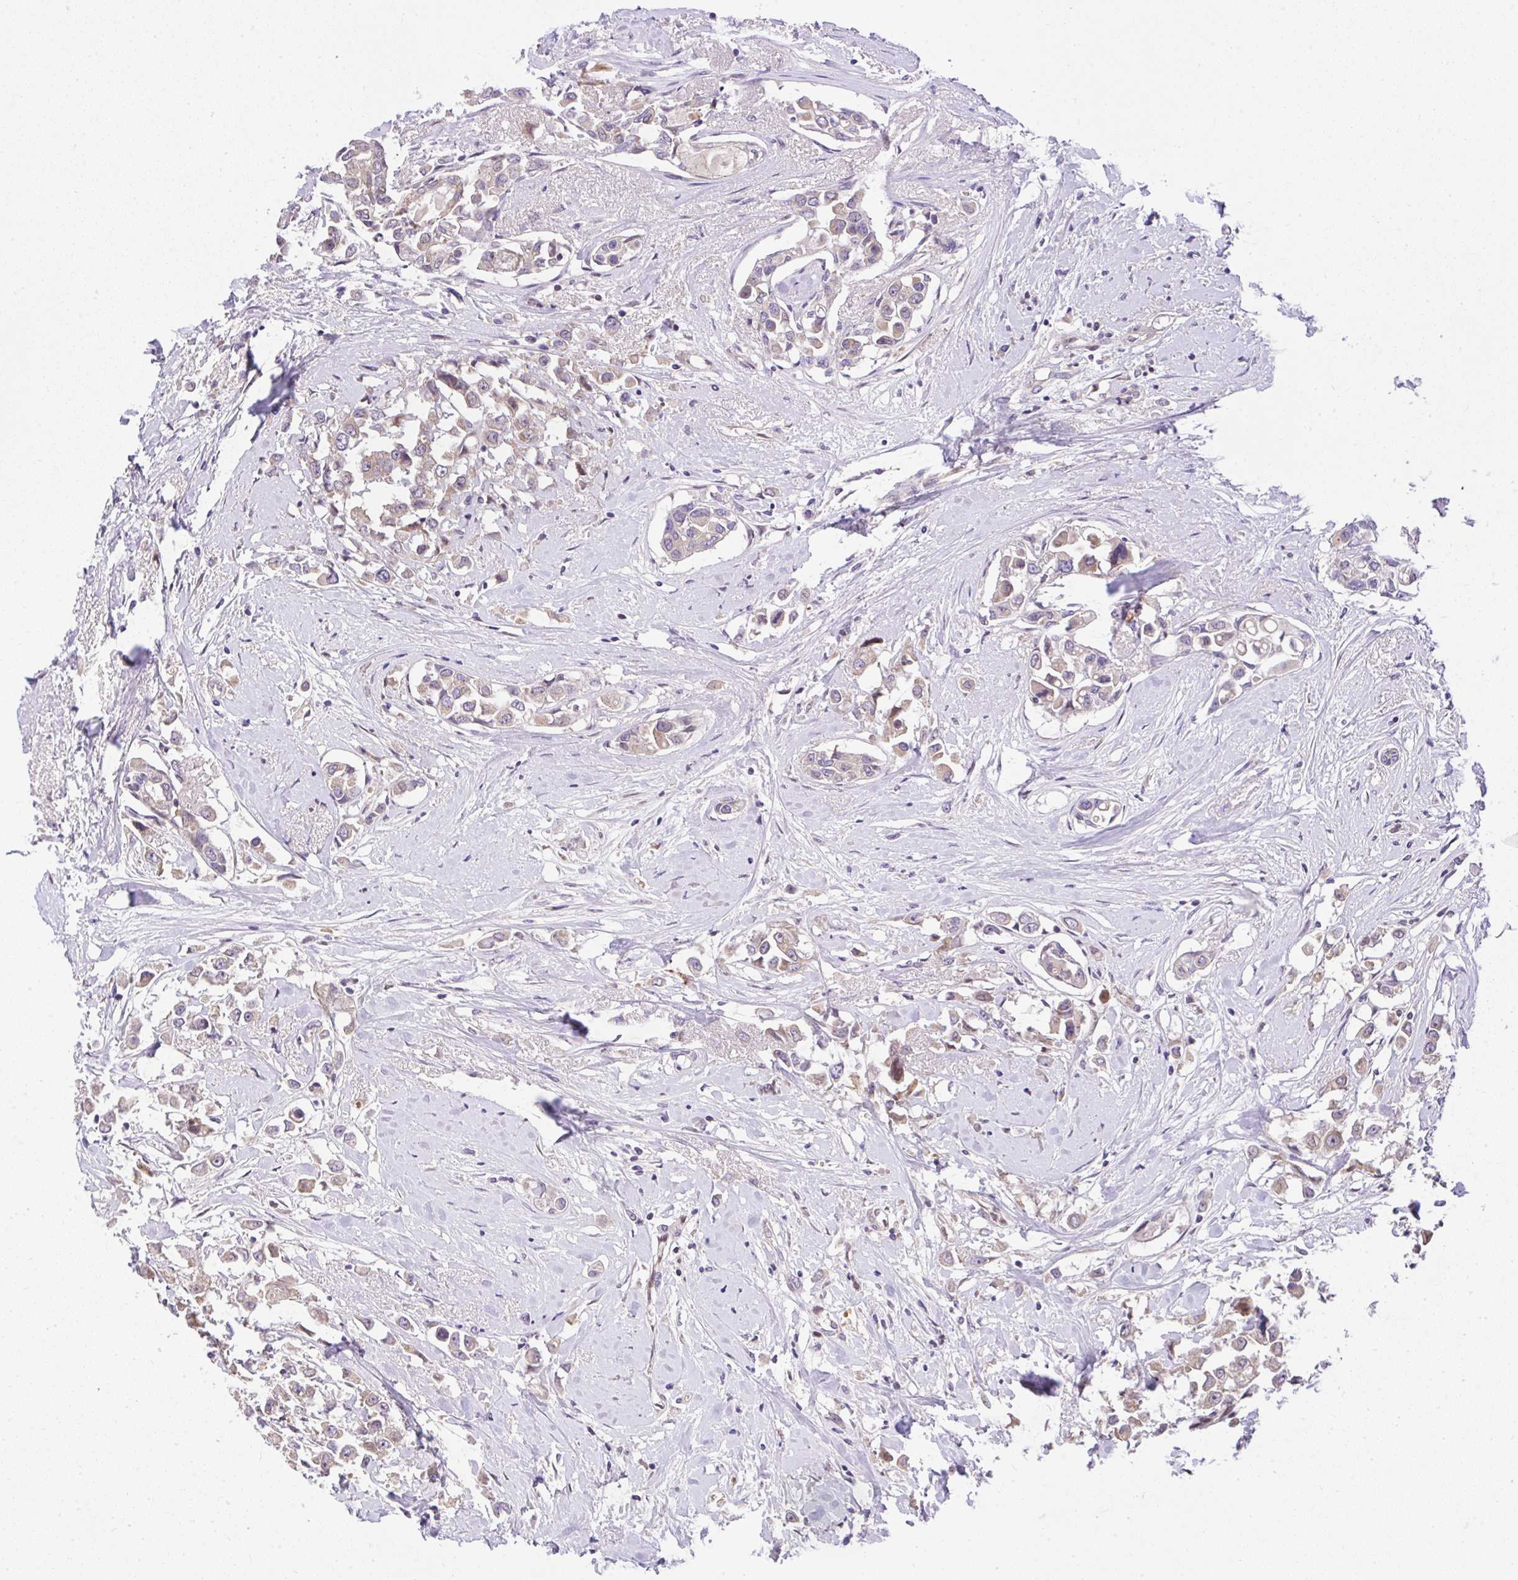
{"staining": {"intensity": "moderate", "quantity": ">75%", "location": "cytoplasmic/membranous"}, "tissue": "breast cancer", "cell_type": "Tumor cells", "image_type": "cancer", "snomed": [{"axis": "morphology", "description": "Duct carcinoma"}, {"axis": "topography", "description": "Breast"}], "caption": "This histopathology image displays immunohistochemistry staining of infiltrating ductal carcinoma (breast), with medium moderate cytoplasmic/membranous staining in approximately >75% of tumor cells.", "gene": "CHIA", "patient": {"sex": "female", "age": 61}}